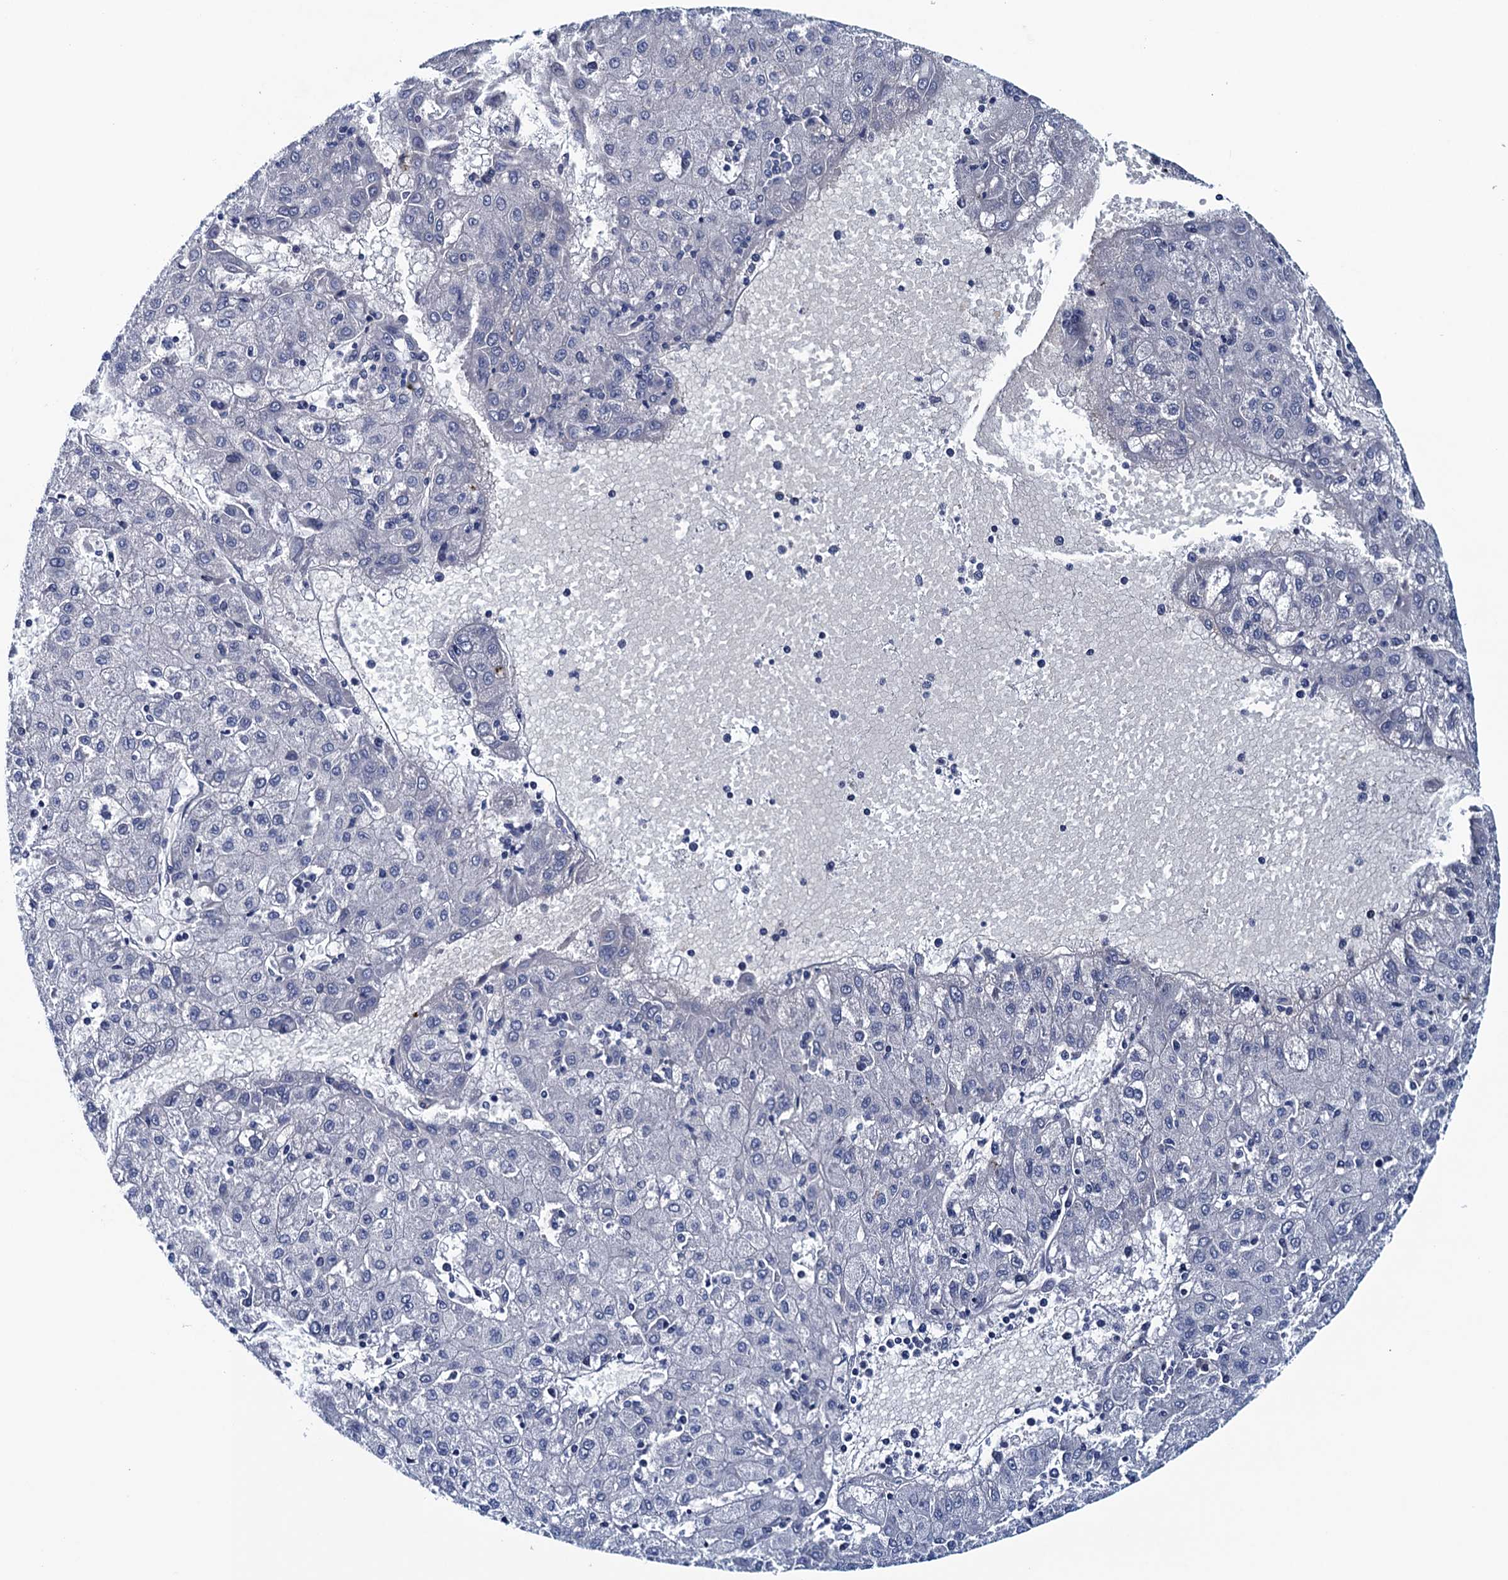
{"staining": {"intensity": "negative", "quantity": "none", "location": "none"}, "tissue": "liver cancer", "cell_type": "Tumor cells", "image_type": "cancer", "snomed": [{"axis": "morphology", "description": "Carcinoma, Hepatocellular, NOS"}, {"axis": "topography", "description": "Liver"}], "caption": "This is an immunohistochemistry (IHC) image of human liver cancer (hepatocellular carcinoma). There is no expression in tumor cells.", "gene": "FNBP4", "patient": {"sex": "male", "age": 72}}